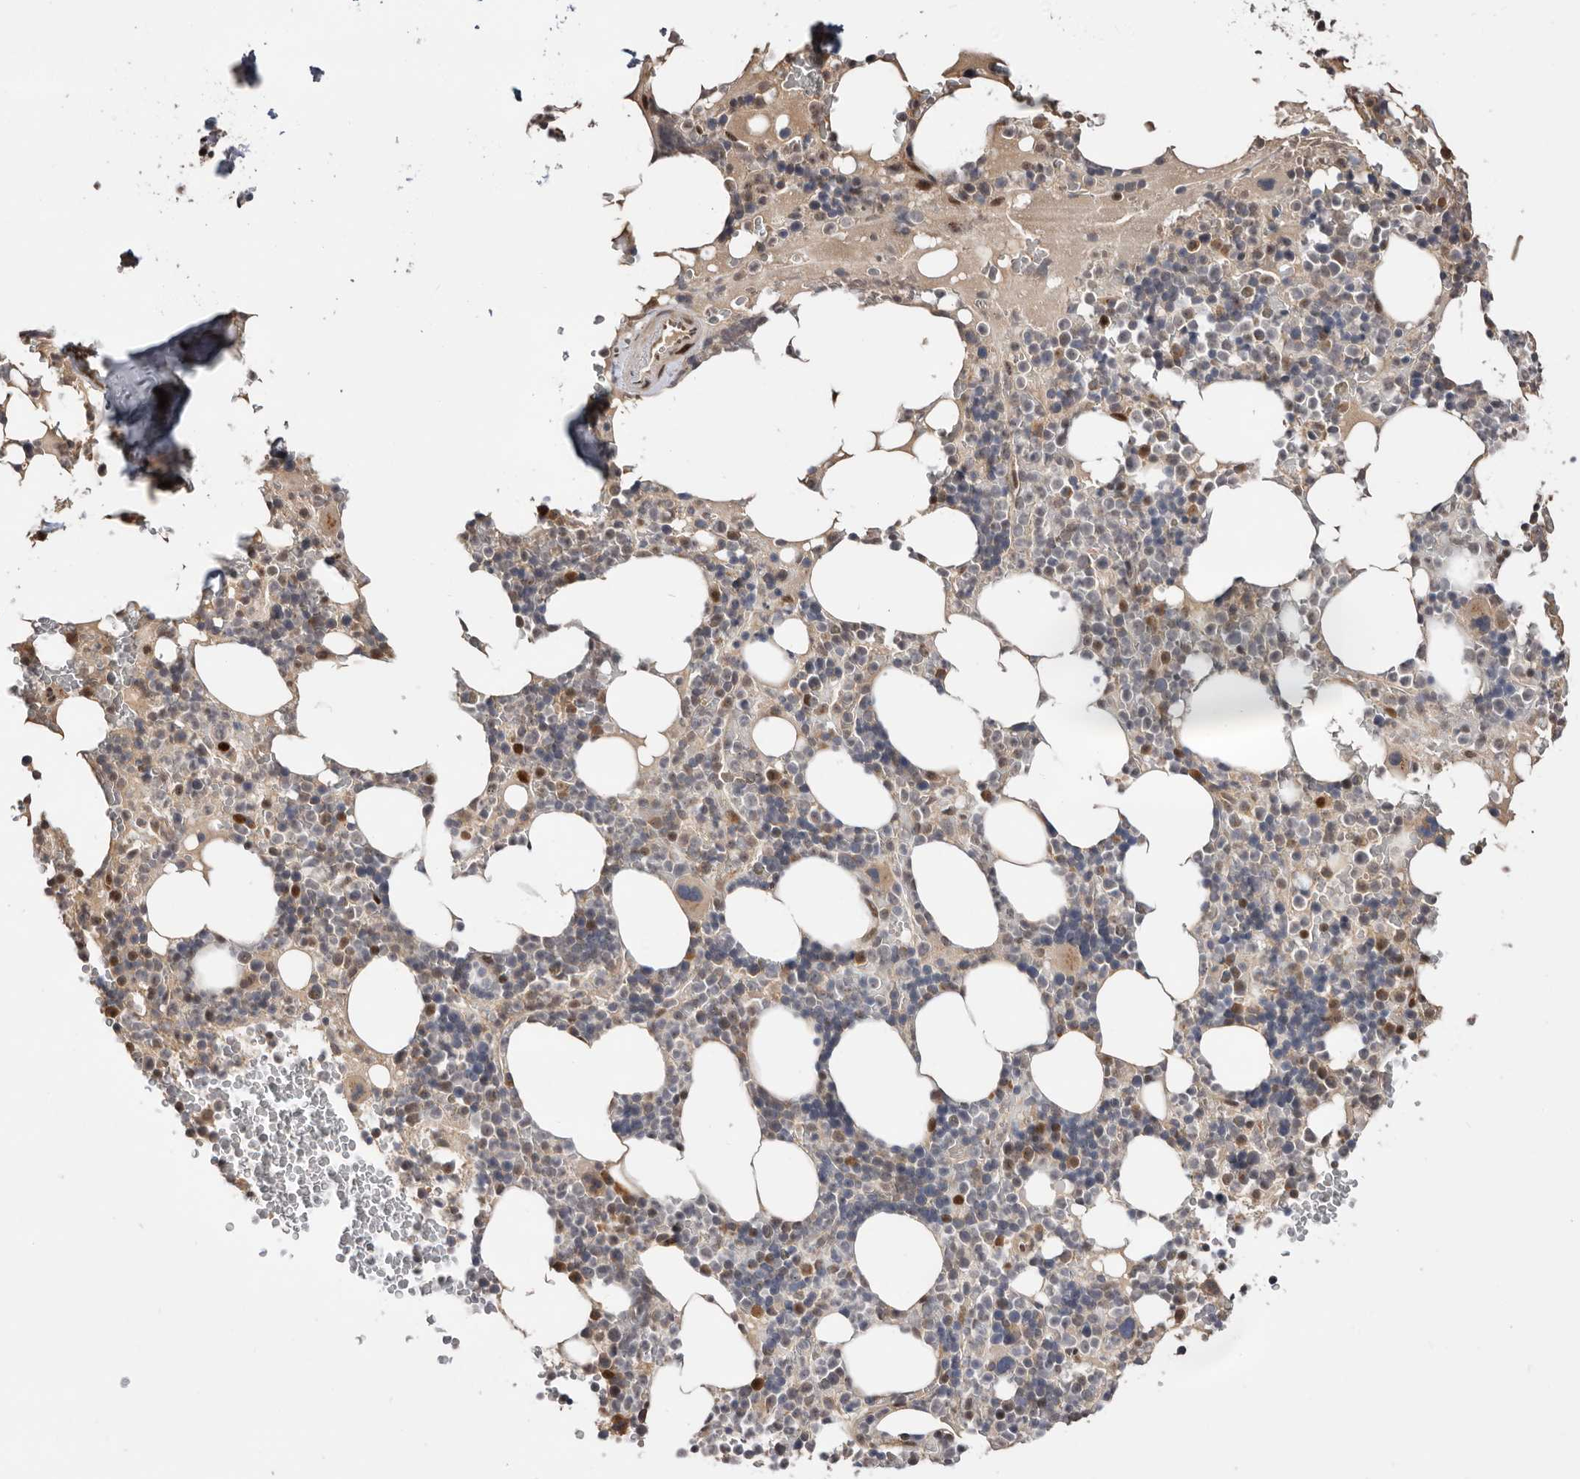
{"staining": {"intensity": "moderate", "quantity": "<25%", "location": "cytoplasmic/membranous,nuclear"}, "tissue": "bone marrow", "cell_type": "Hematopoietic cells", "image_type": "normal", "snomed": [{"axis": "morphology", "description": "Normal tissue, NOS"}, {"axis": "topography", "description": "Bone marrow"}], "caption": "Hematopoietic cells exhibit moderate cytoplasmic/membranous,nuclear positivity in about <25% of cells in normal bone marrow.", "gene": "DOP1A", "patient": {"sex": "male", "age": 58}}